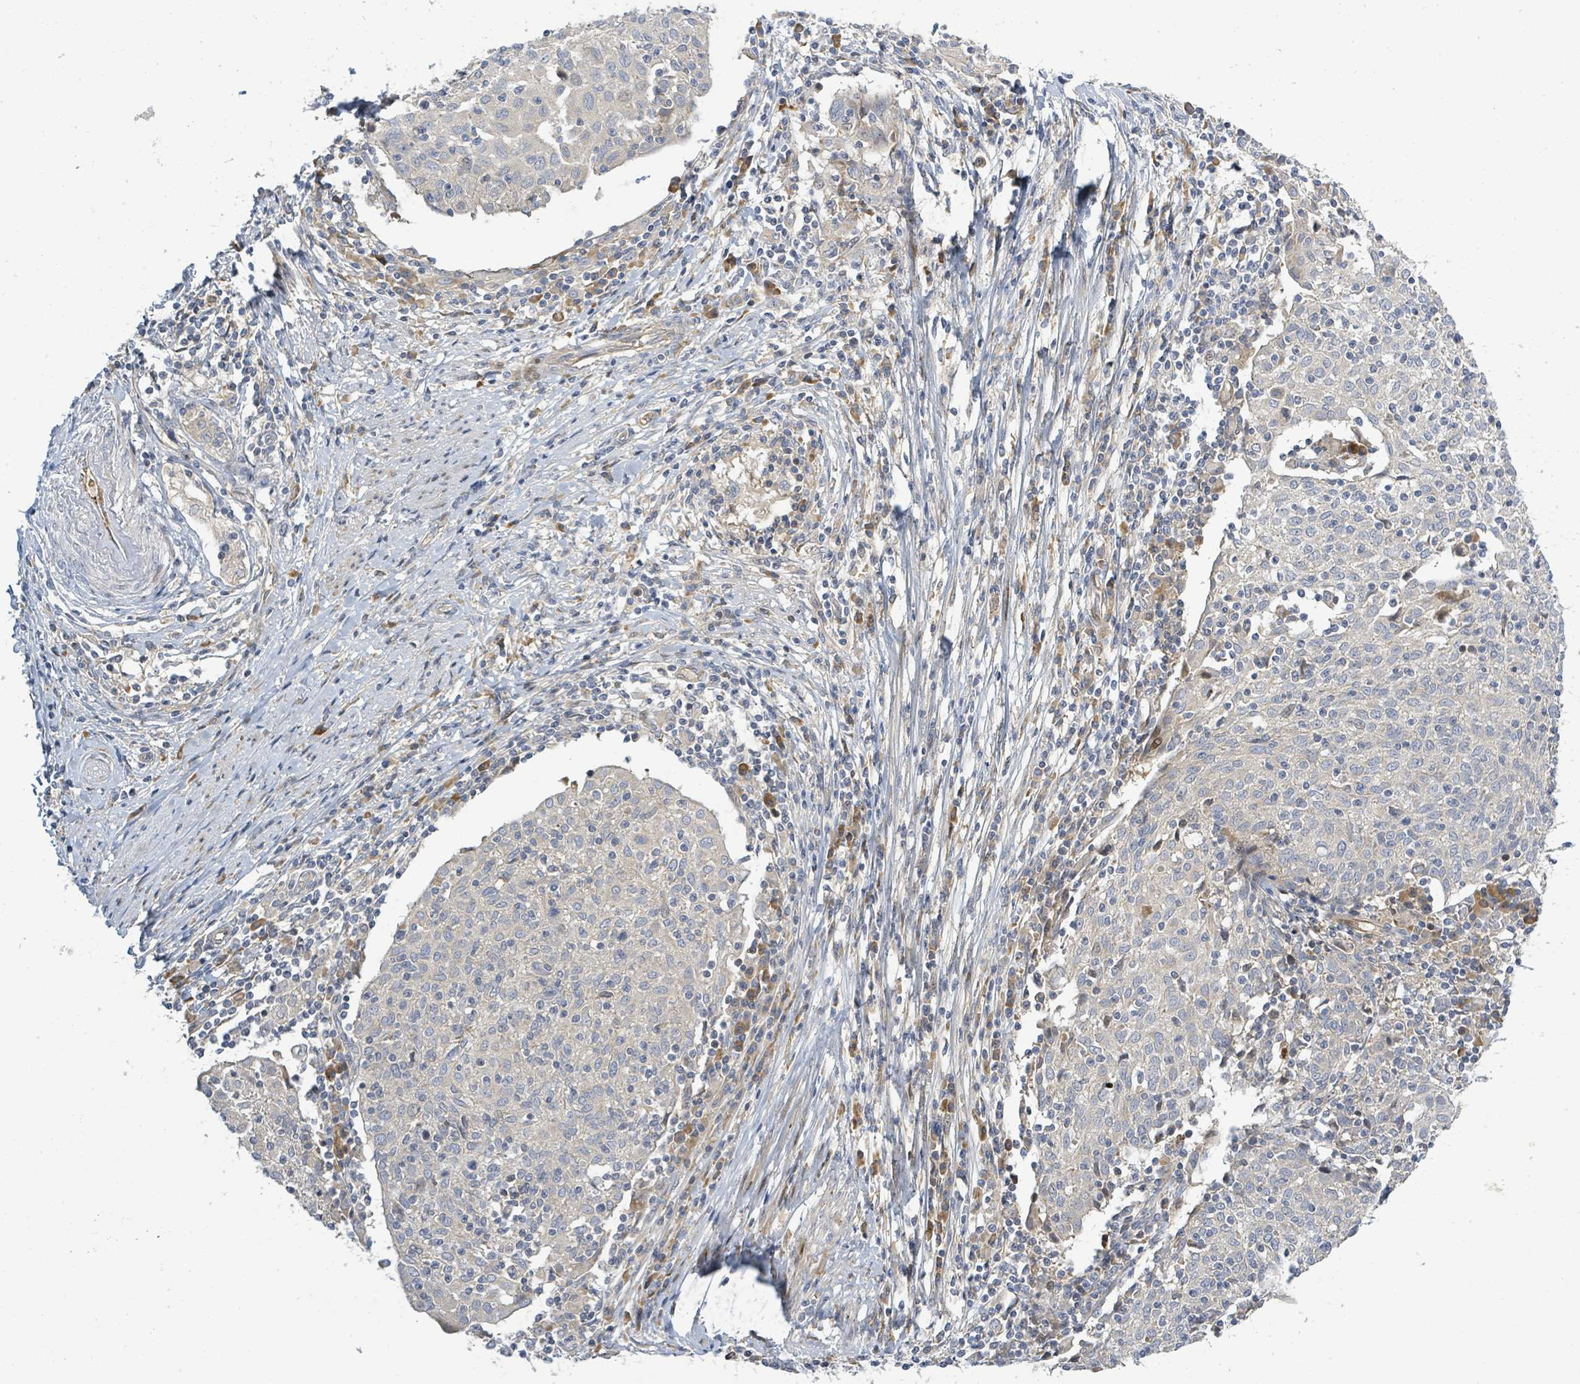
{"staining": {"intensity": "negative", "quantity": "none", "location": "none"}, "tissue": "cervical cancer", "cell_type": "Tumor cells", "image_type": "cancer", "snomed": [{"axis": "morphology", "description": "Squamous cell carcinoma, NOS"}, {"axis": "topography", "description": "Cervix"}], "caption": "Protein analysis of cervical cancer demonstrates no significant staining in tumor cells.", "gene": "CFAP210", "patient": {"sex": "female", "age": 52}}